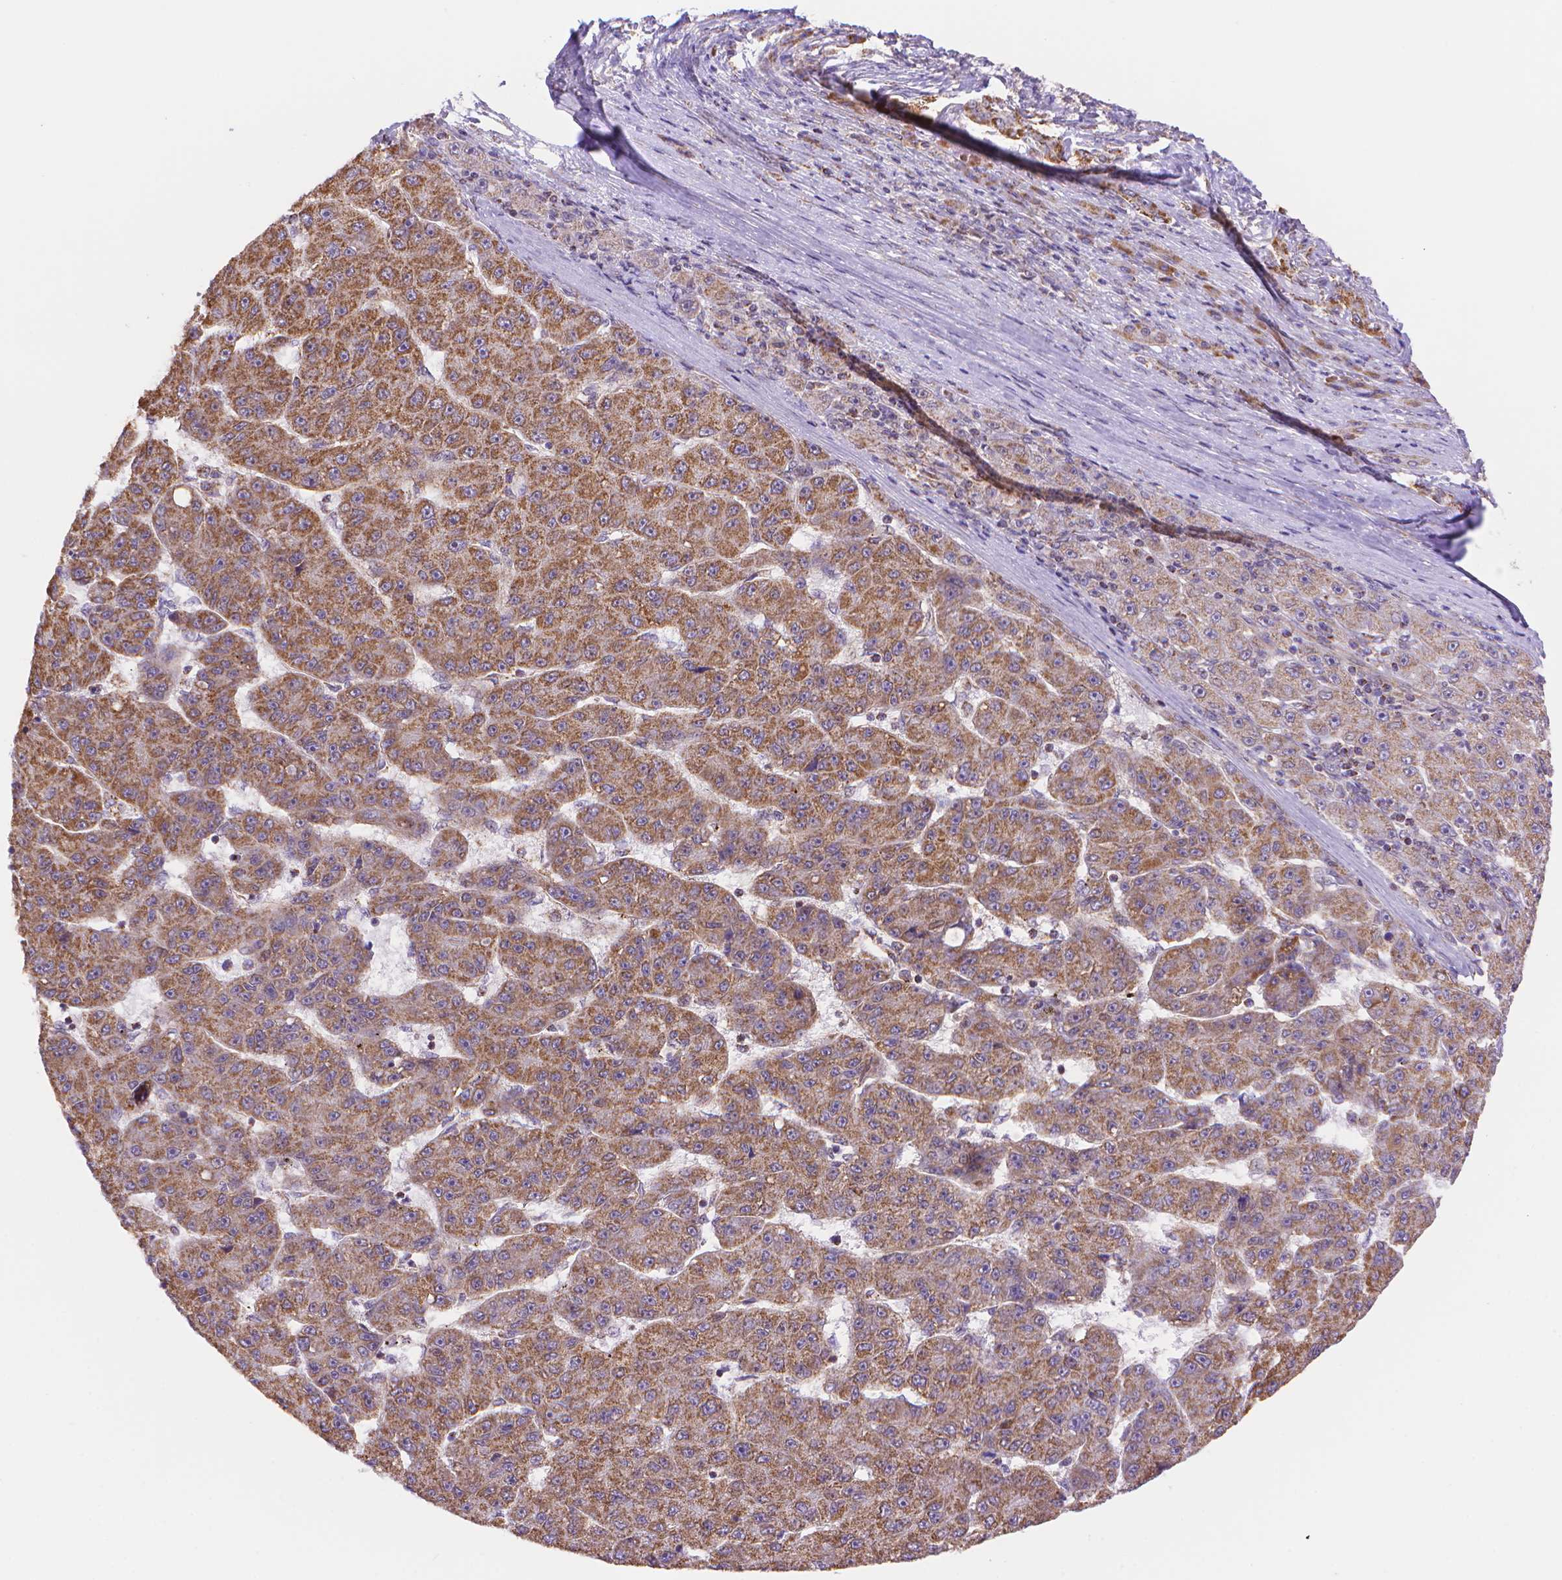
{"staining": {"intensity": "moderate", "quantity": ">75%", "location": "cytoplasmic/membranous"}, "tissue": "liver cancer", "cell_type": "Tumor cells", "image_type": "cancer", "snomed": [{"axis": "morphology", "description": "Carcinoma, Hepatocellular, NOS"}, {"axis": "topography", "description": "Liver"}], "caption": "Protein staining of liver cancer tissue reveals moderate cytoplasmic/membranous positivity in about >75% of tumor cells.", "gene": "CYYR1", "patient": {"sex": "male", "age": 67}}